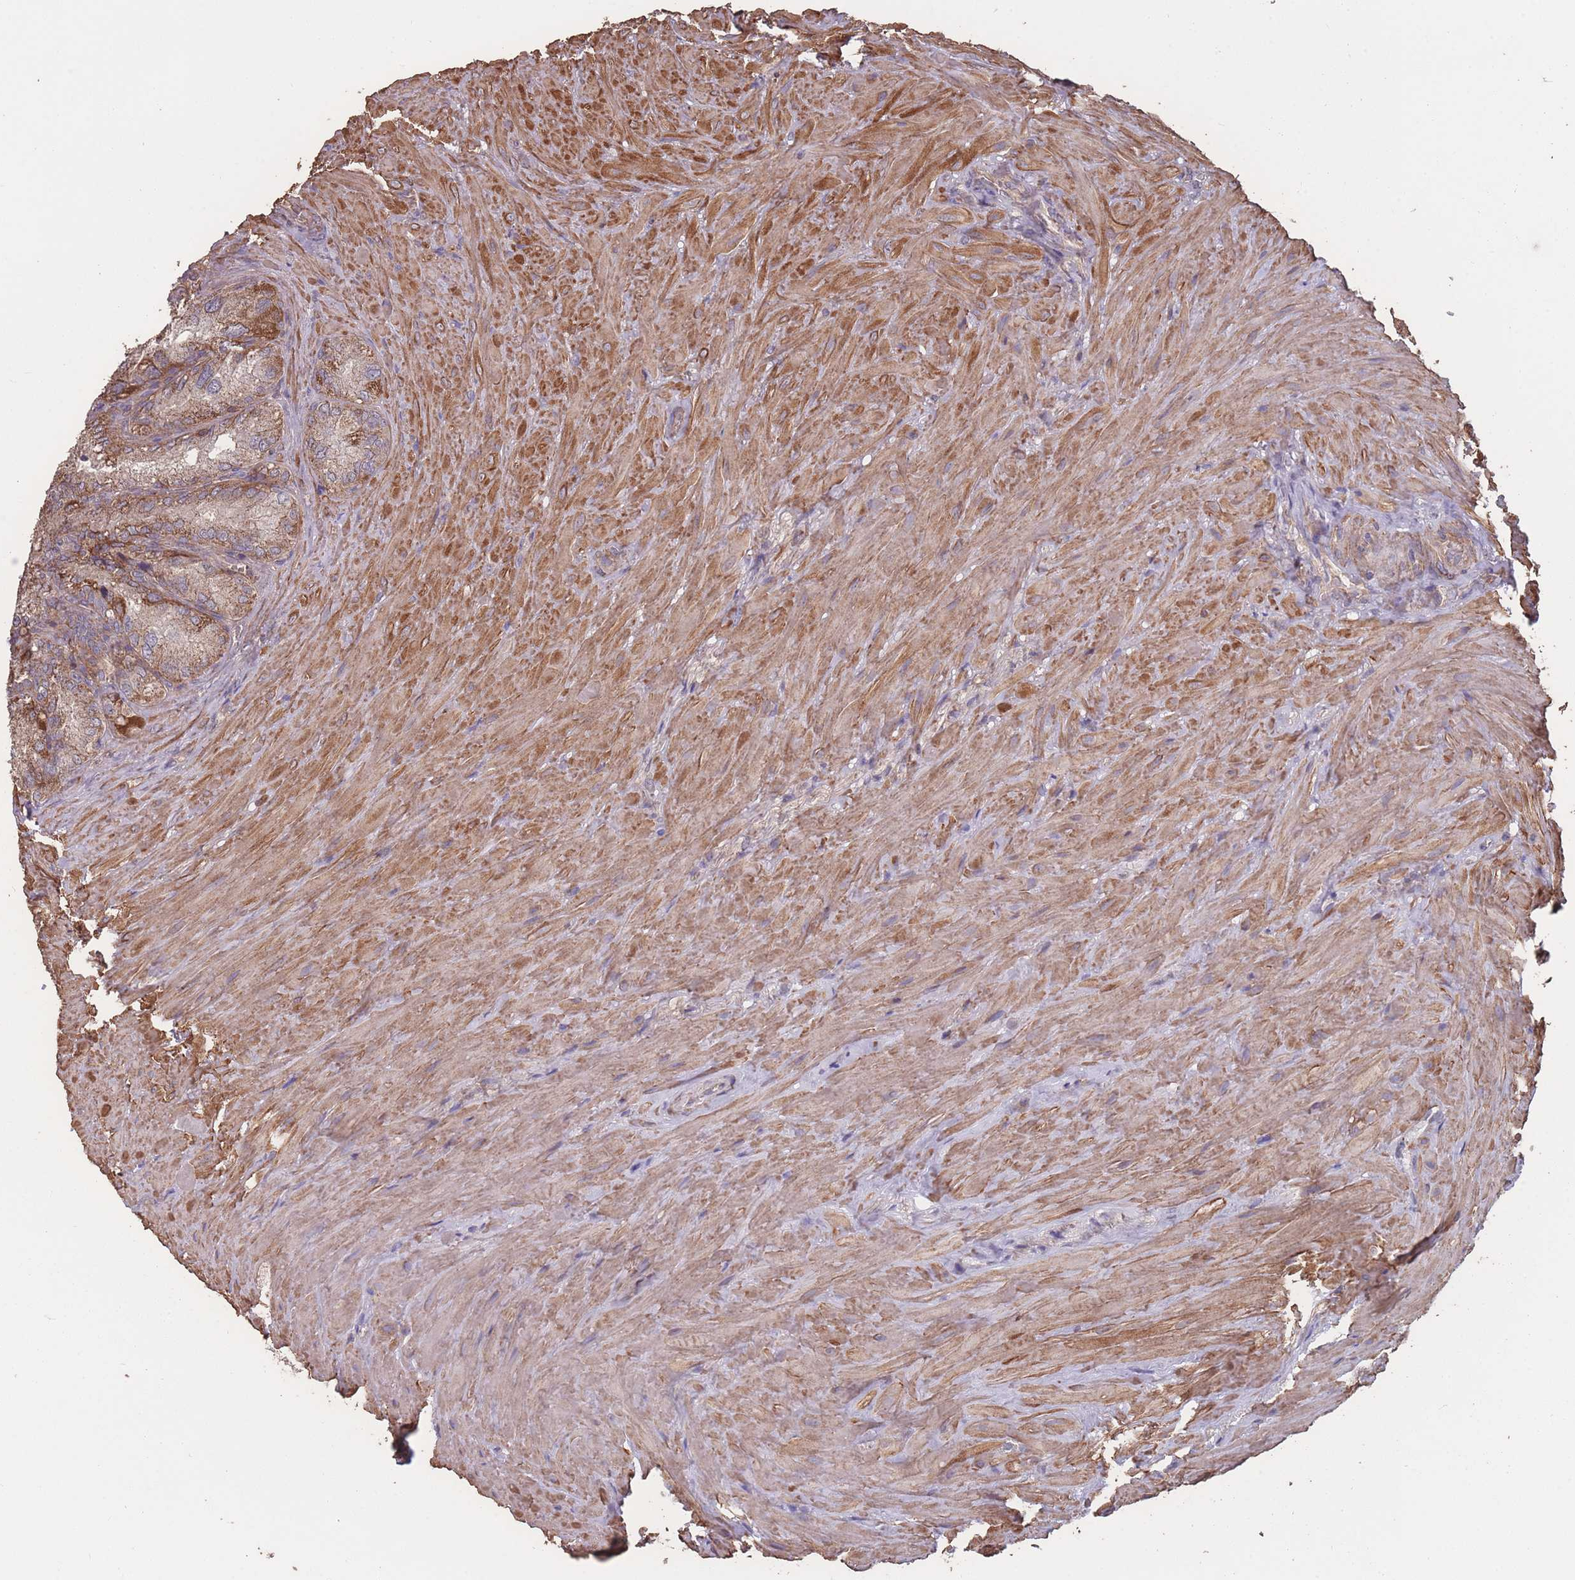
{"staining": {"intensity": "moderate", "quantity": ">75%", "location": "cytoplasmic/membranous"}, "tissue": "seminal vesicle", "cell_type": "Glandular cells", "image_type": "normal", "snomed": [{"axis": "morphology", "description": "Normal tissue, NOS"}, {"axis": "topography", "description": "Seminal veicle"}], "caption": "Immunohistochemical staining of normal seminal vesicle displays medium levels of moderate cytoplasmic/membranous positivity in approximately >75% of glandular cells. (DAB (3,3'-diaminobenzidine) IHC, brown staining for protein, blue staining for nuclei).", "gene": "NUDT21", "patient": {"sex": "male", "age": 62}}